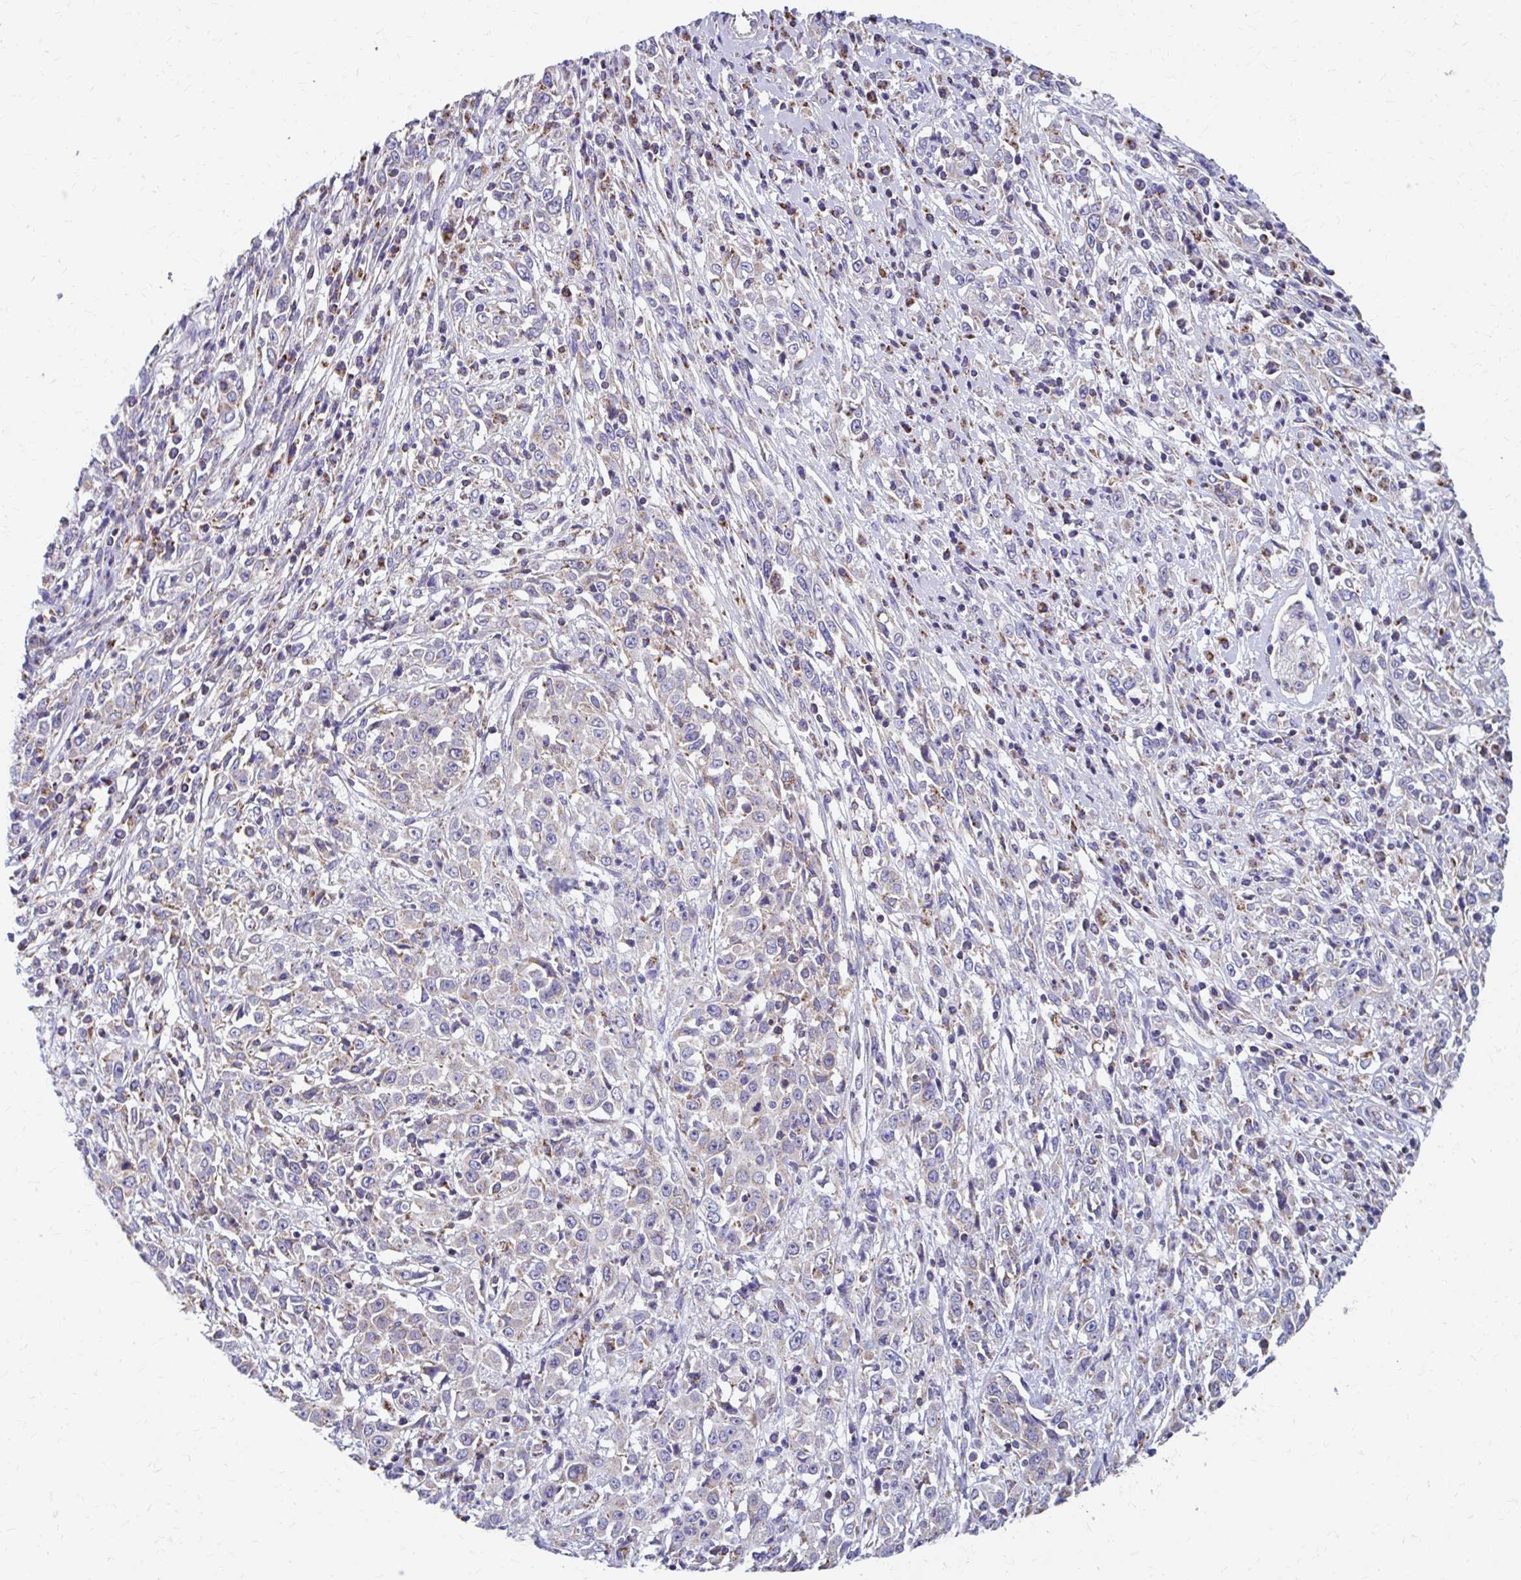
{"staining": {"intensity": "moderate", "quantity": "<25%", "location": "cytoplasmic/membranous"}, "tissue": "cervical cancer", "cell_type": "Tumor cells", "image_type": "cancer", "snomed": [{"axis": "morphology", "description": "Adenocarcinoma, NOS"}, {"axis": "topography", "description": "Cervix"}], "caption": "Immunohistochemical staining of human cervical cancer displays moderate cytoplasmic/membranous protein positivity in approximately <25% of tumor cells. The staining was performed using DAB (3,3'-diaminobenzidine), with brown indicating positive protein expression. Nuclei are stained blue with hematoxylin.", "gene": "RCC1L", "patient": {"sex": "female", "age": 40}}